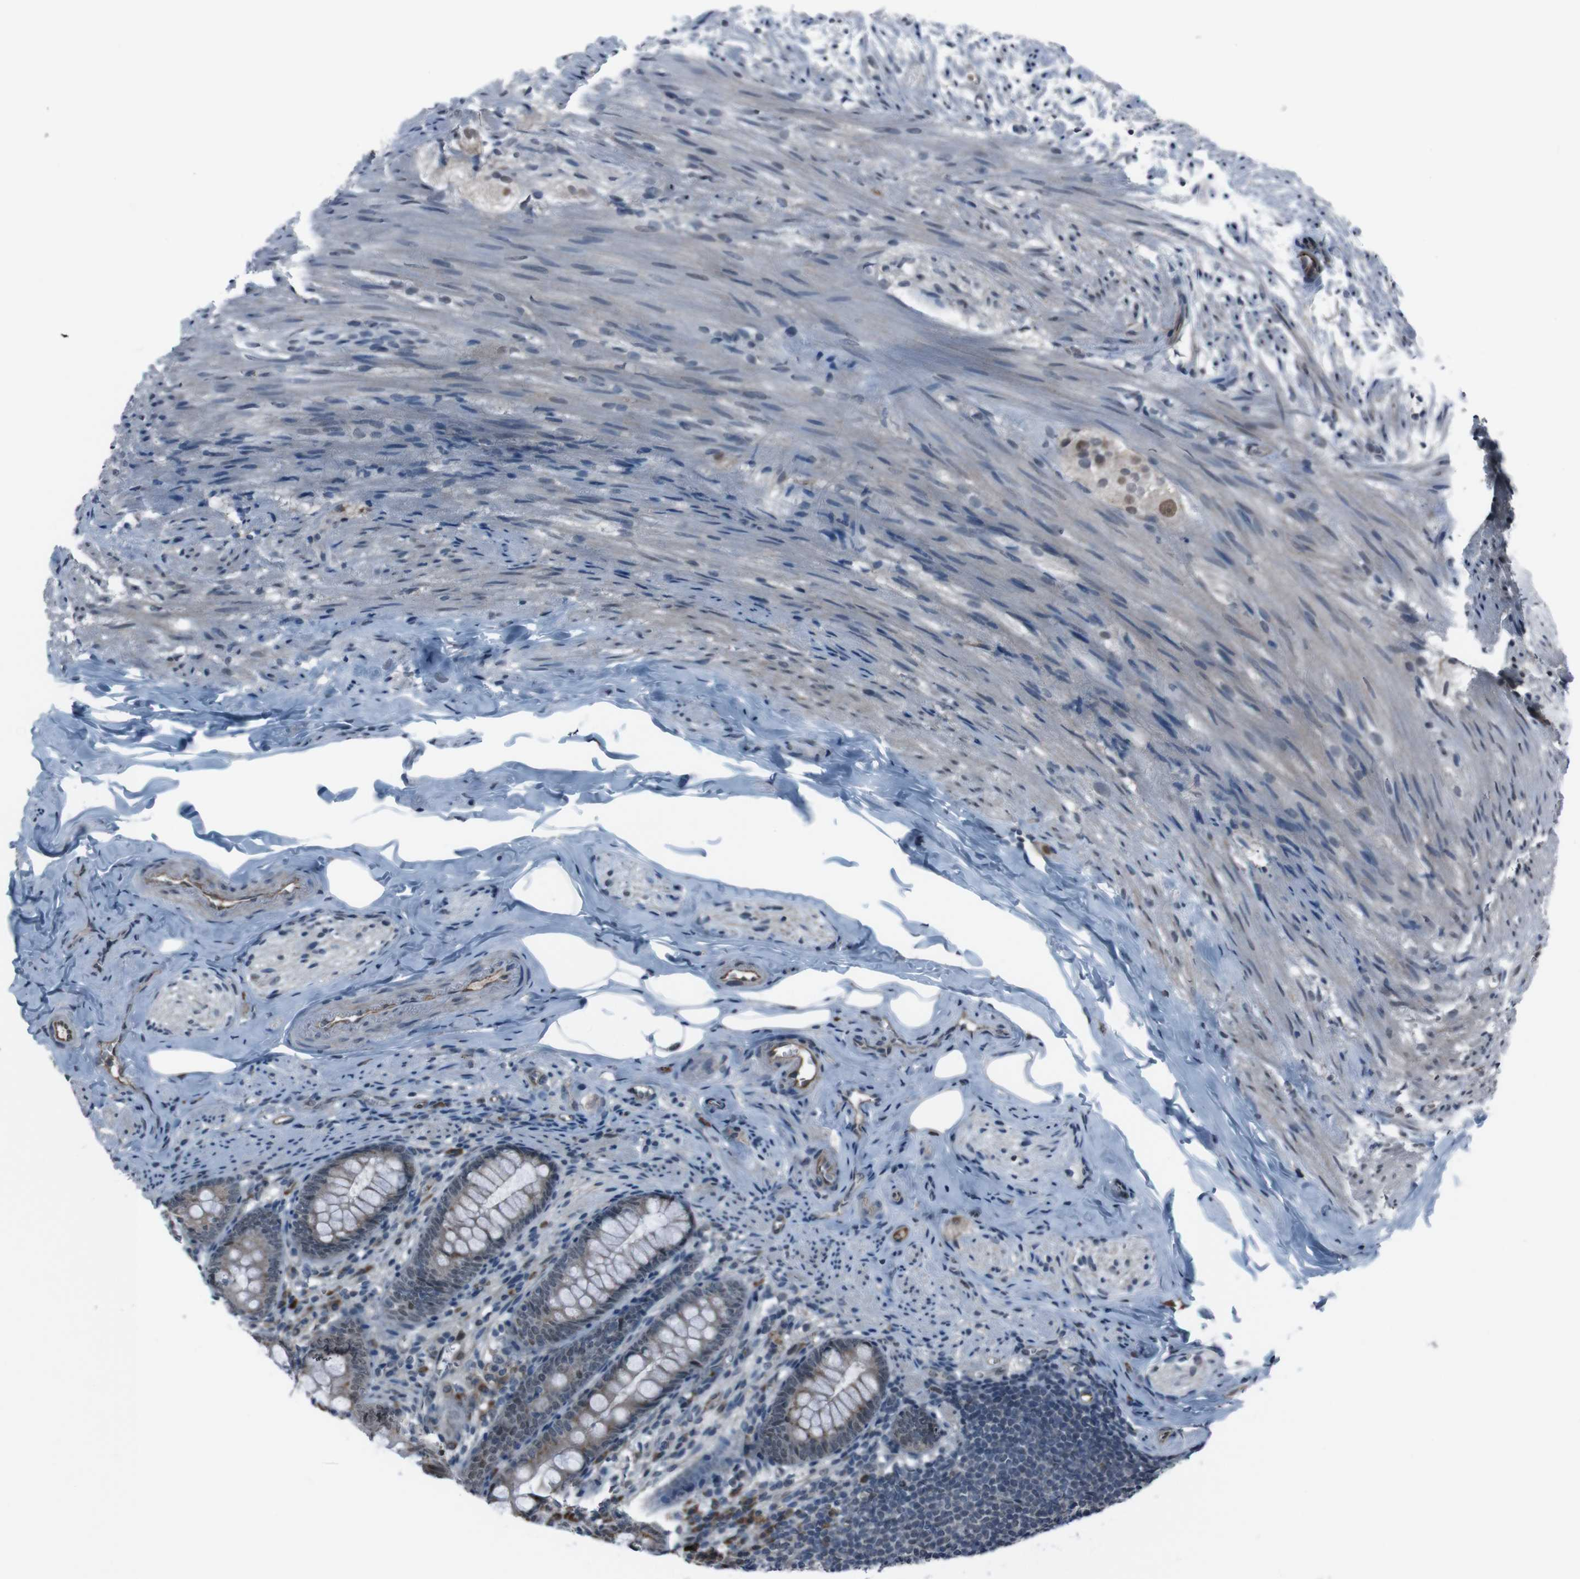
{"staining": {"intensity": "strong", "quantity": "<25%", "location": "cytoplasmic/membranous,nuclear"}, "tissue": "appendix", "cell_type": "Glandular cells", "image_type": "normal", "snomed": [{"axis": "morphology", "description": "Normal tissue, NOS"}, {"axis": "topography", "description": "Appendix"}], "caption": "DAB (3,3'-diaminobenzidine) immunohistochemical staining of benign appendix demonstrates strong cytoplasmic/membranous,nuclear protein expression in approximately <25% of glandular cells. (DAB IHC with brightfield microscopy, high magnification).", "gene": "SS18L1", "patient": {"sex": "female", "age": 77}}